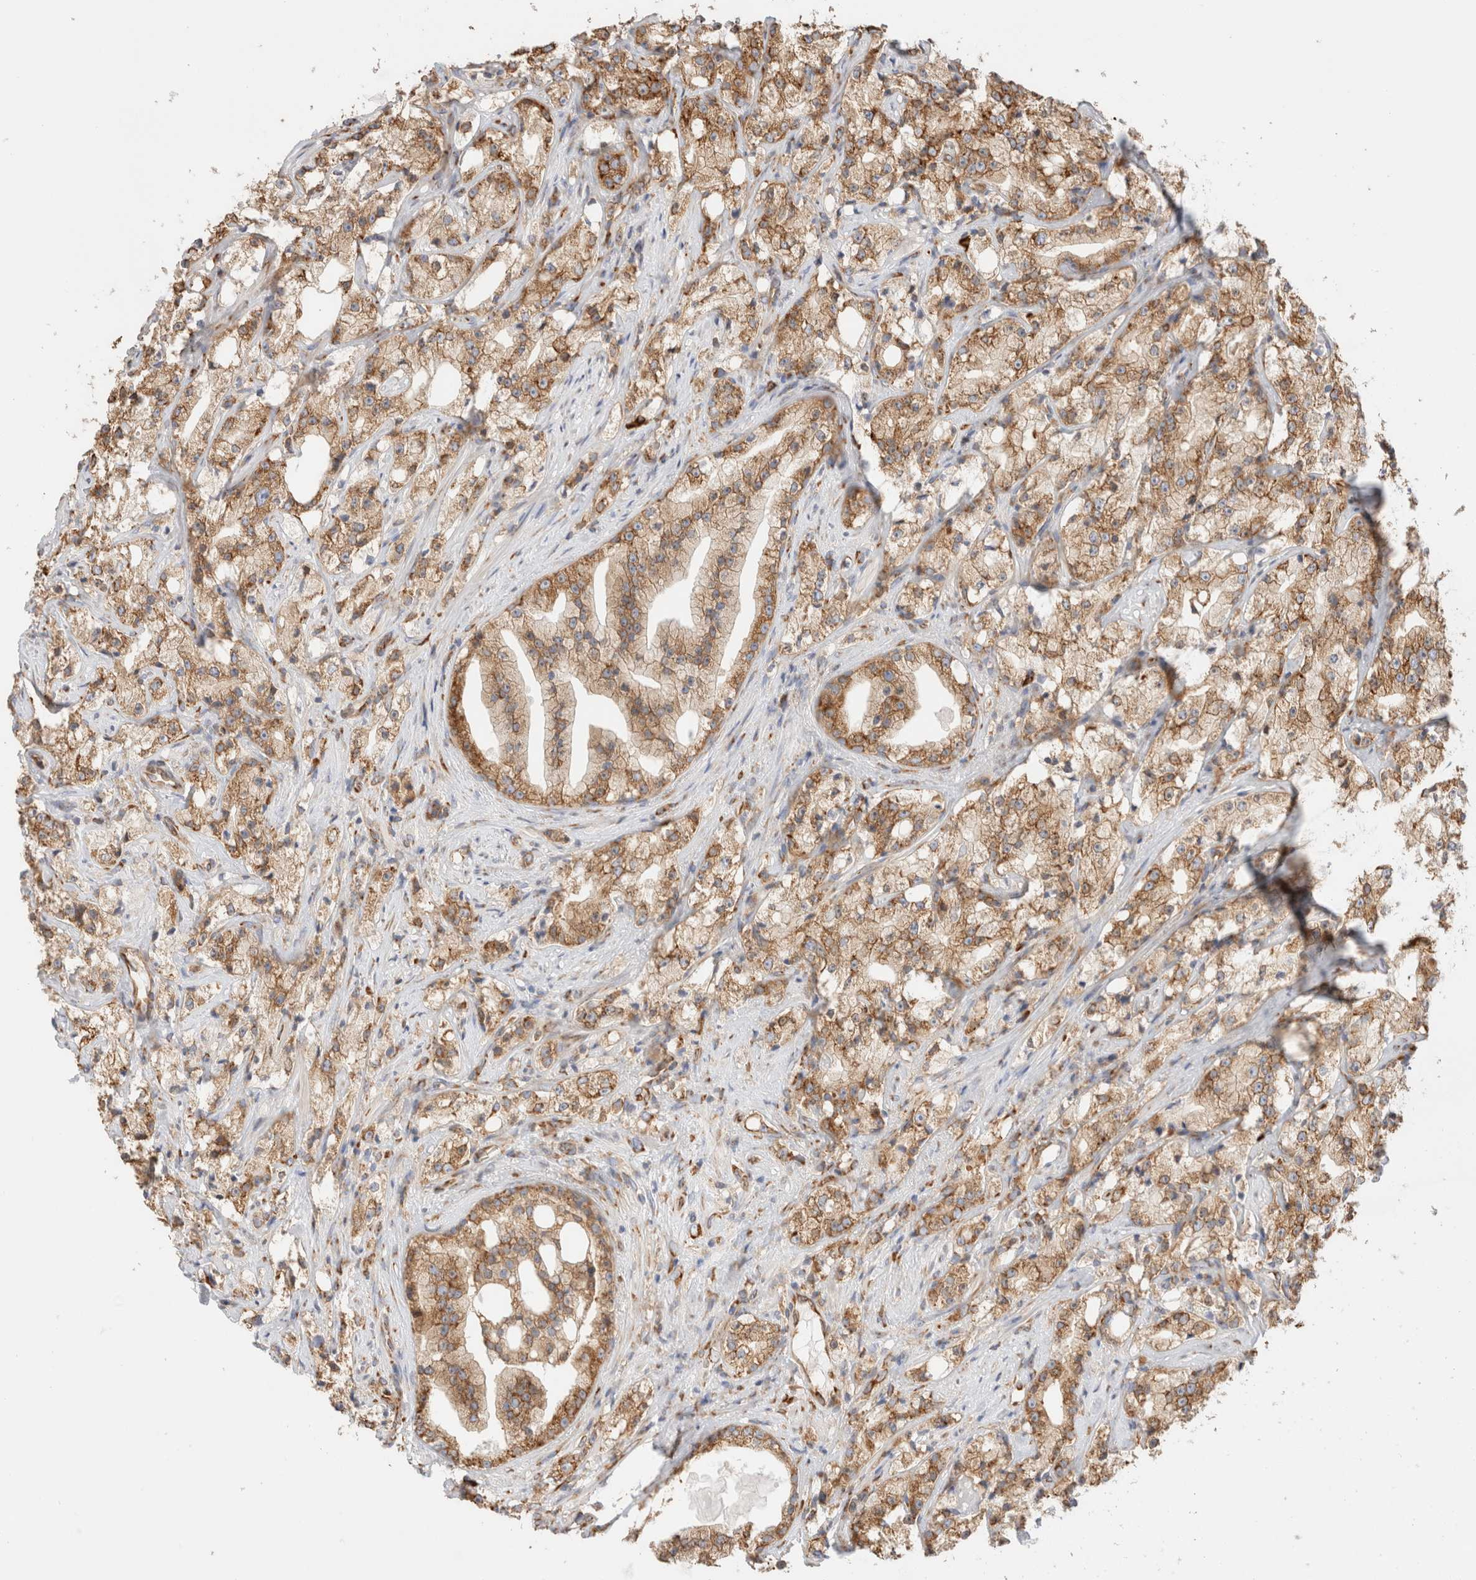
{"staining": {"intensity": "moderate", "quantity": ">75%", "location": "cytoplasmic/membranous"}, "tissue": "prostate cancer", "cell_type": "Tumor cells", "image_type": "cancer", "snomed": [{"axis": "morphology", "description": "Adenocarcinoma, High grade"}, {"axis": "topography", "description": "Prostate"}], "caption": "Prostate cancer (adenocarcinoma (high-grade)) was stained to show a protein in brown. There is medium levels of moderate cytoplasmic/membranous staining in approximately >75% of tumor cells.", "gene": "ZC2HC1A", "patient": {"sex": "male", "age": 64}}